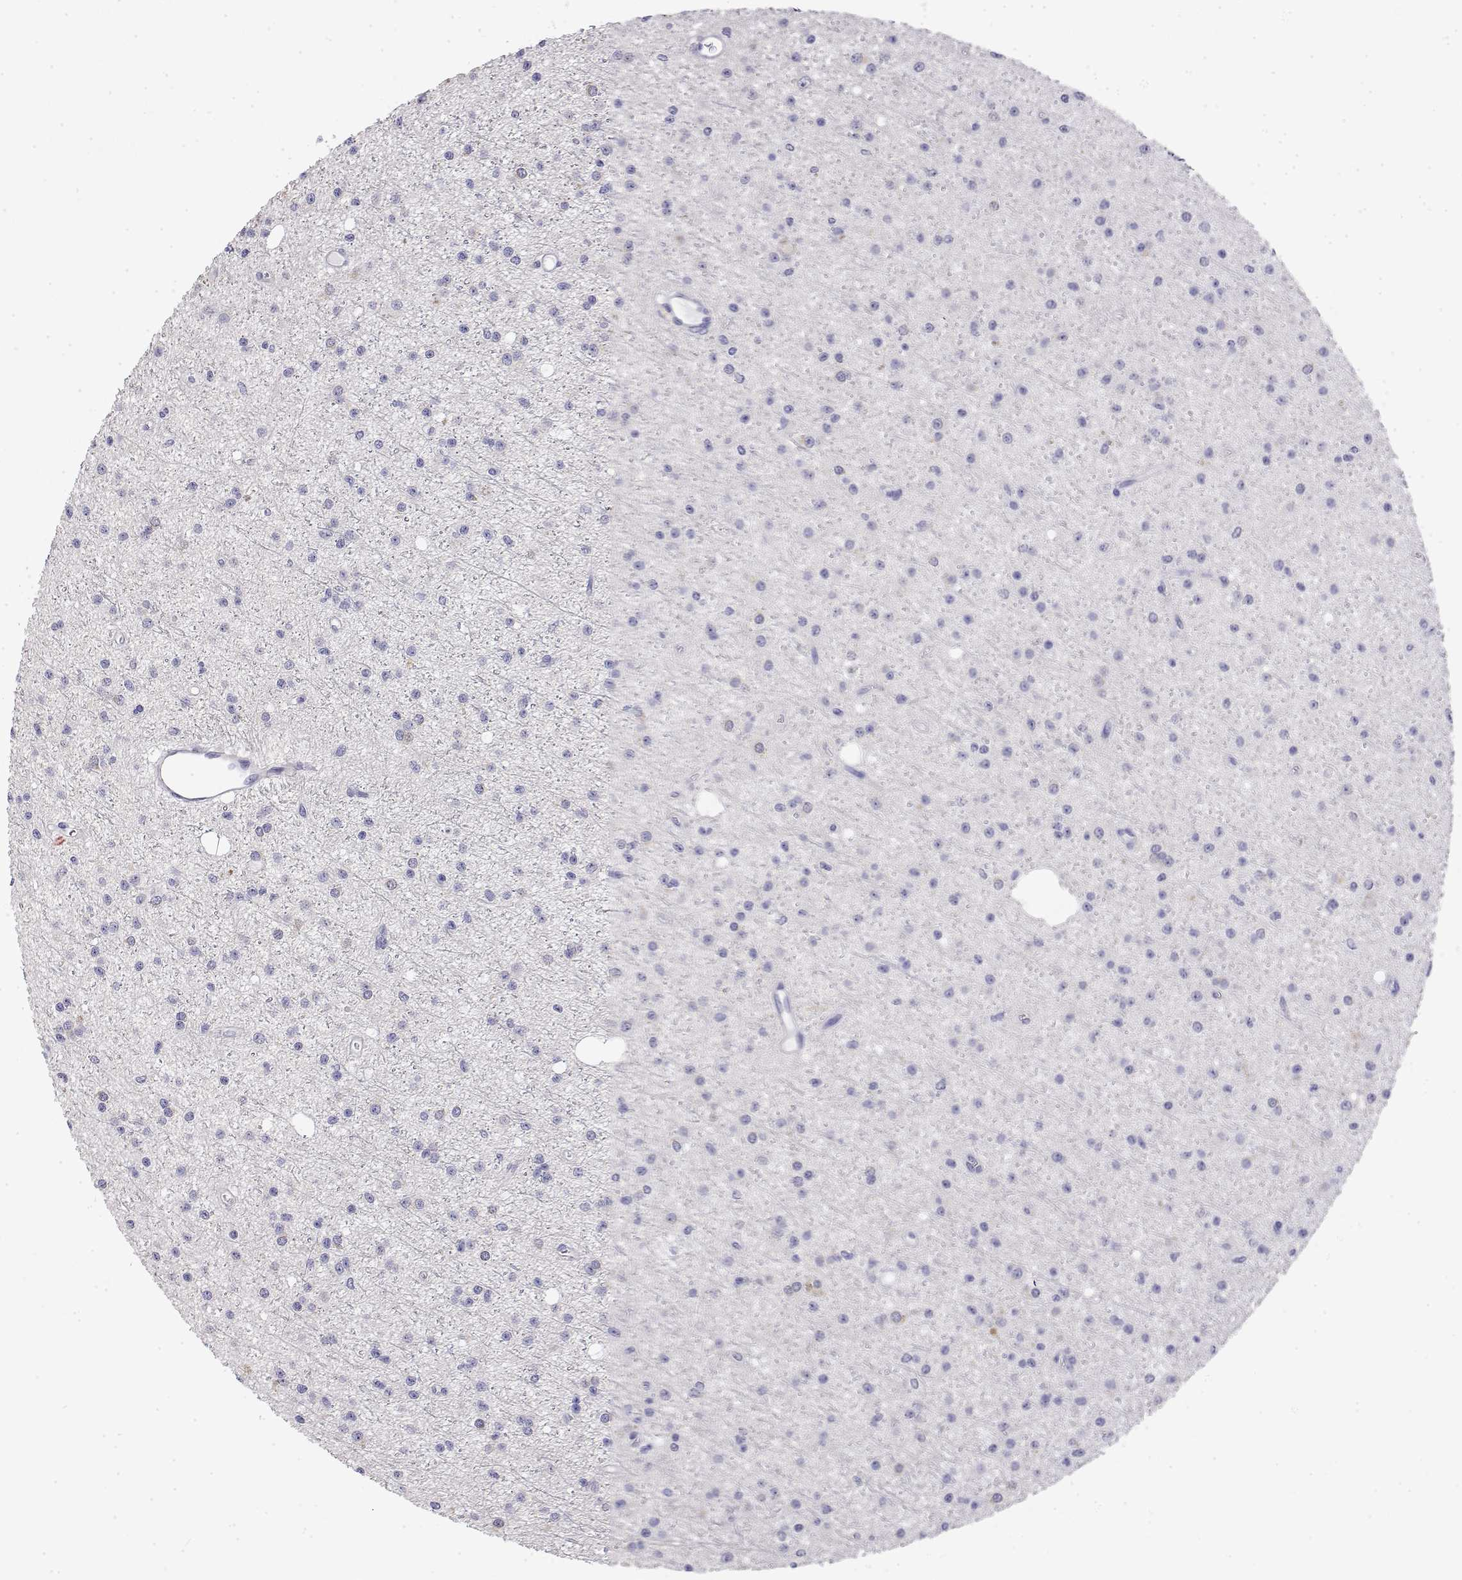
{"staining": {"intensity": "negative", "quantity": "none", "location": "none"}, "tissue": "glioma", "cell_type": "Tumor cells", "image_type": "cancer", "snomed": [{"axis": "morphology", "description": "Glioma, malignant, Low grade"}, {"axis": "topography", "description": "Brain"}], "caption": "Tumor cells show no significant staining in glioma.", "gene": "LY6D", "patient": {"sex": "male", "age": 27}}